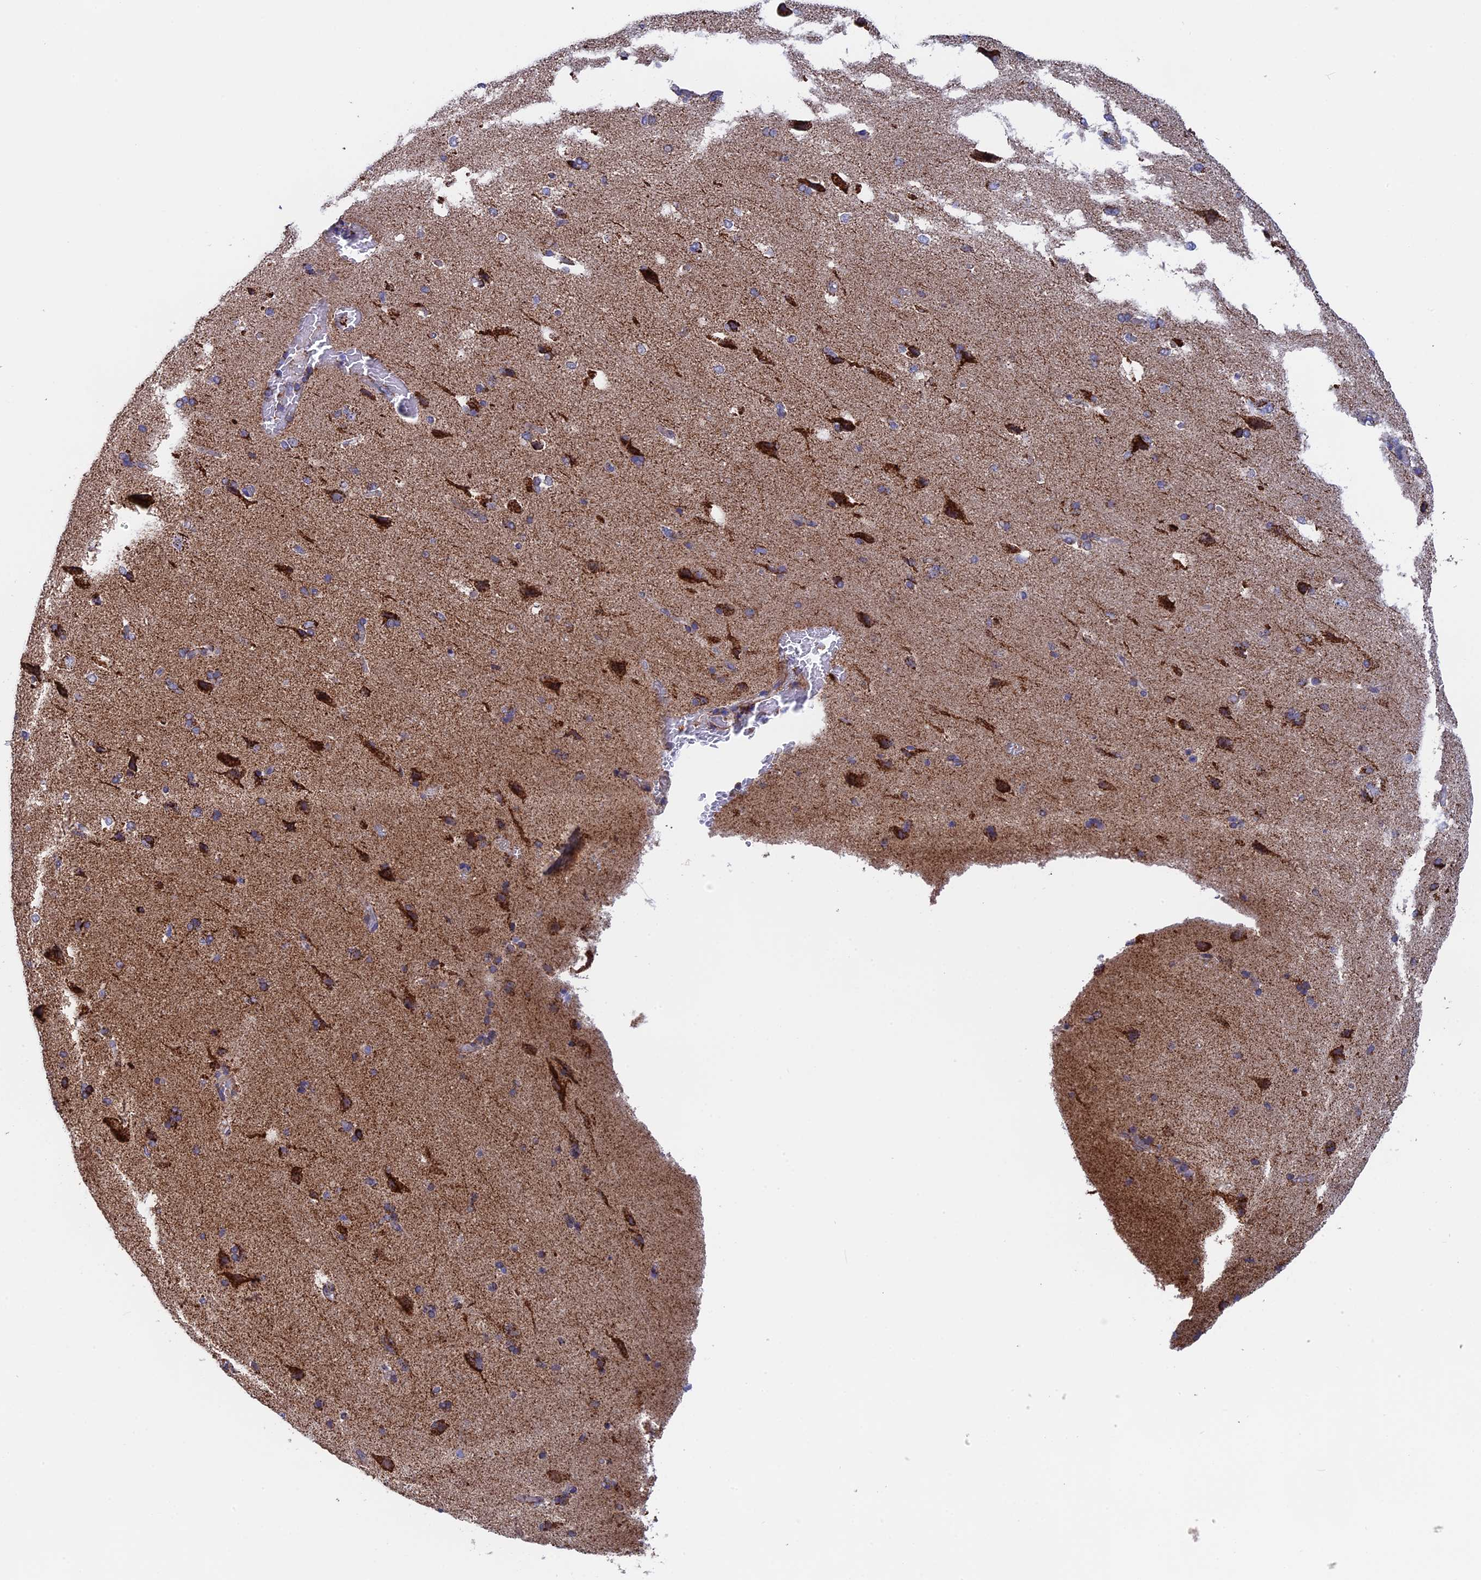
{"staining": {"intensity": "moderate", "quantity": "25%-75%", "location": "nuclear"}, "tissue": "cerebral cortex", "cell_type": "Endothelial cells", "image_type": "normal", "snomed": [{"axis": "morphology", "description": "Normal tissue, NOS"}, {"axis": "topography", "description": "Cerebral cortex"}], "caption": "Immunohistochemical staining of normal cerebral cortex demonstrates medium levels of moderate nuclear expression in approximately 25%-75% of endothelial cells. The protein of interest is shown in brown color, while the nuclei are stained blue.", "gene": "CDC16", "patient": {"sex": "male", "age": 62}}